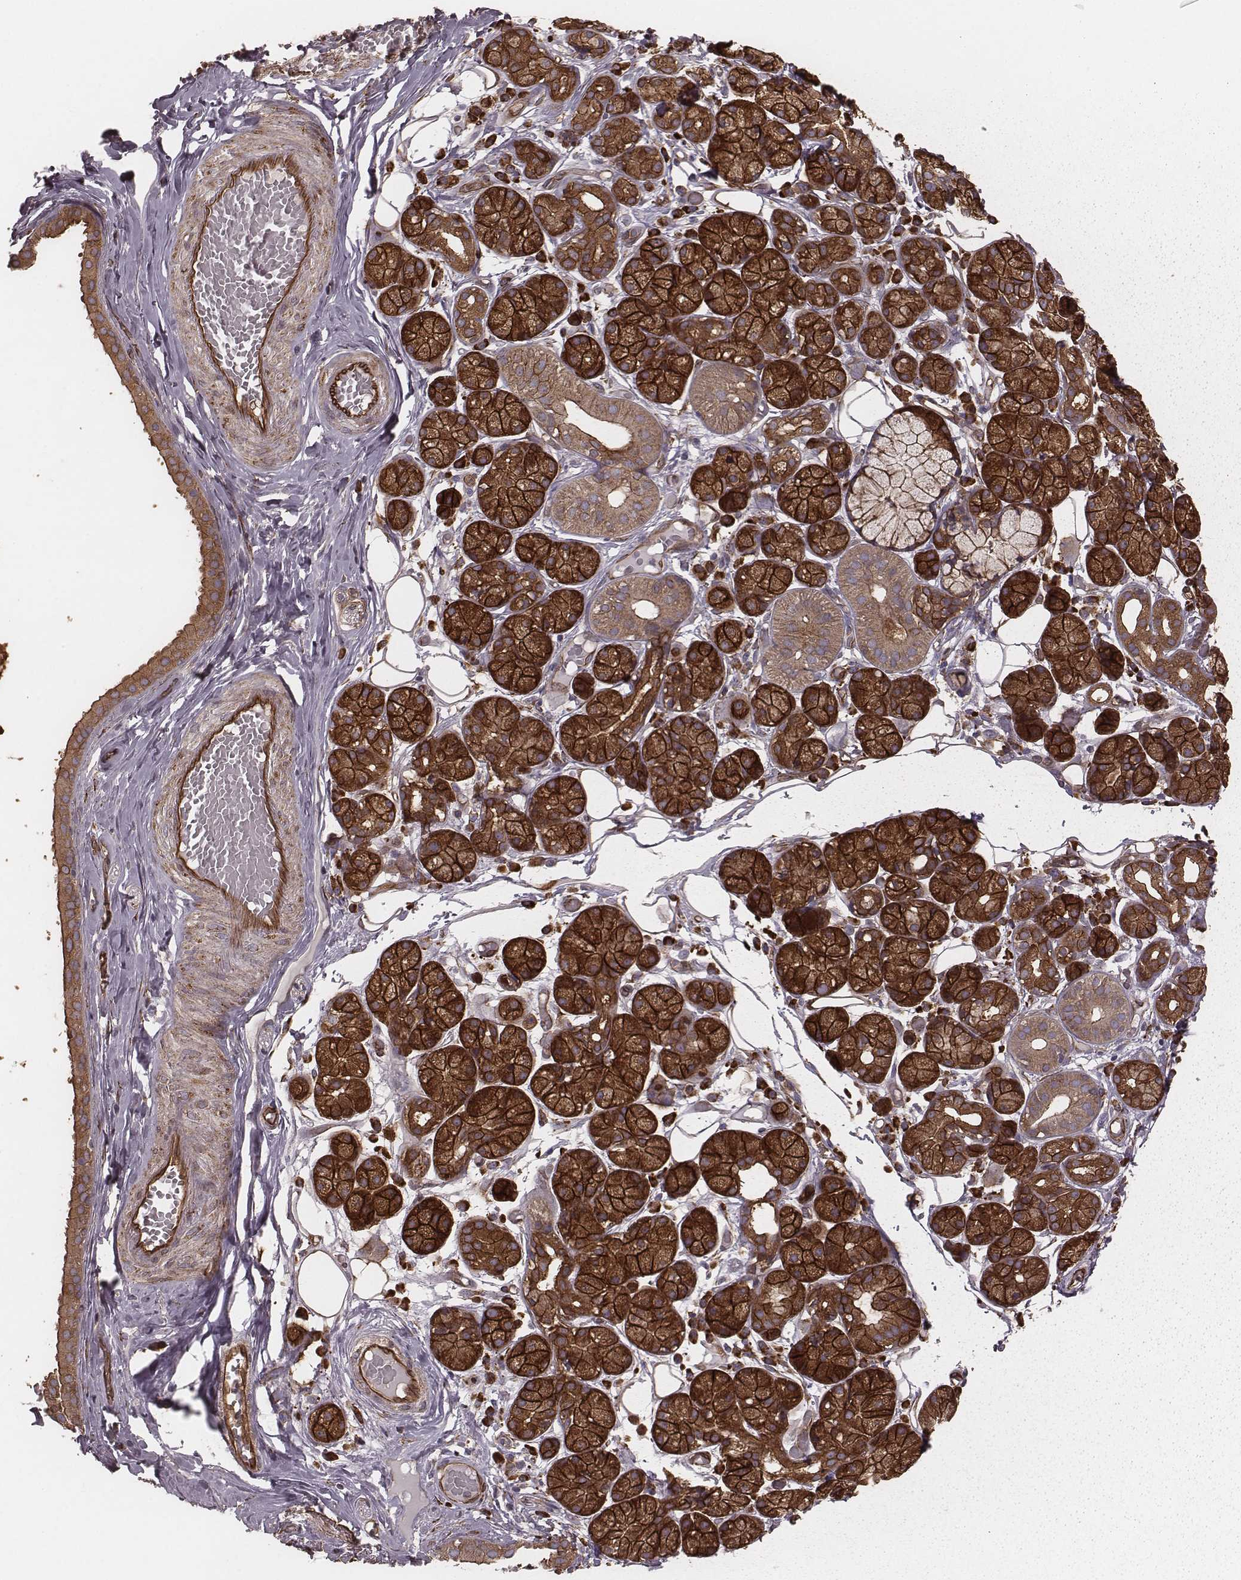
{"staining": {"intensity": "strong", "quantity": ">75%", "location": "cytoplasmic/membranous"}, "tissue": "salivary gland", "cell_type": "Glandular cells", "image_type": "normal", "snomed": [{"axis": "morphology", "description": "Normal tissue, NOS"}, {"axis": "topography", "description": "Salivary gland"}, {"axis": "topography", "description": "Peripheral nerve tissue"}], "caption": "Immunohistochemical staining of unremarkable salivary gland exhibits >75% levels of strong cytoplasmic/membranous protein expression in about >75% of glandular cells.", "gene": "PALMD", "patient": {"sex": "male", "age": 71}}